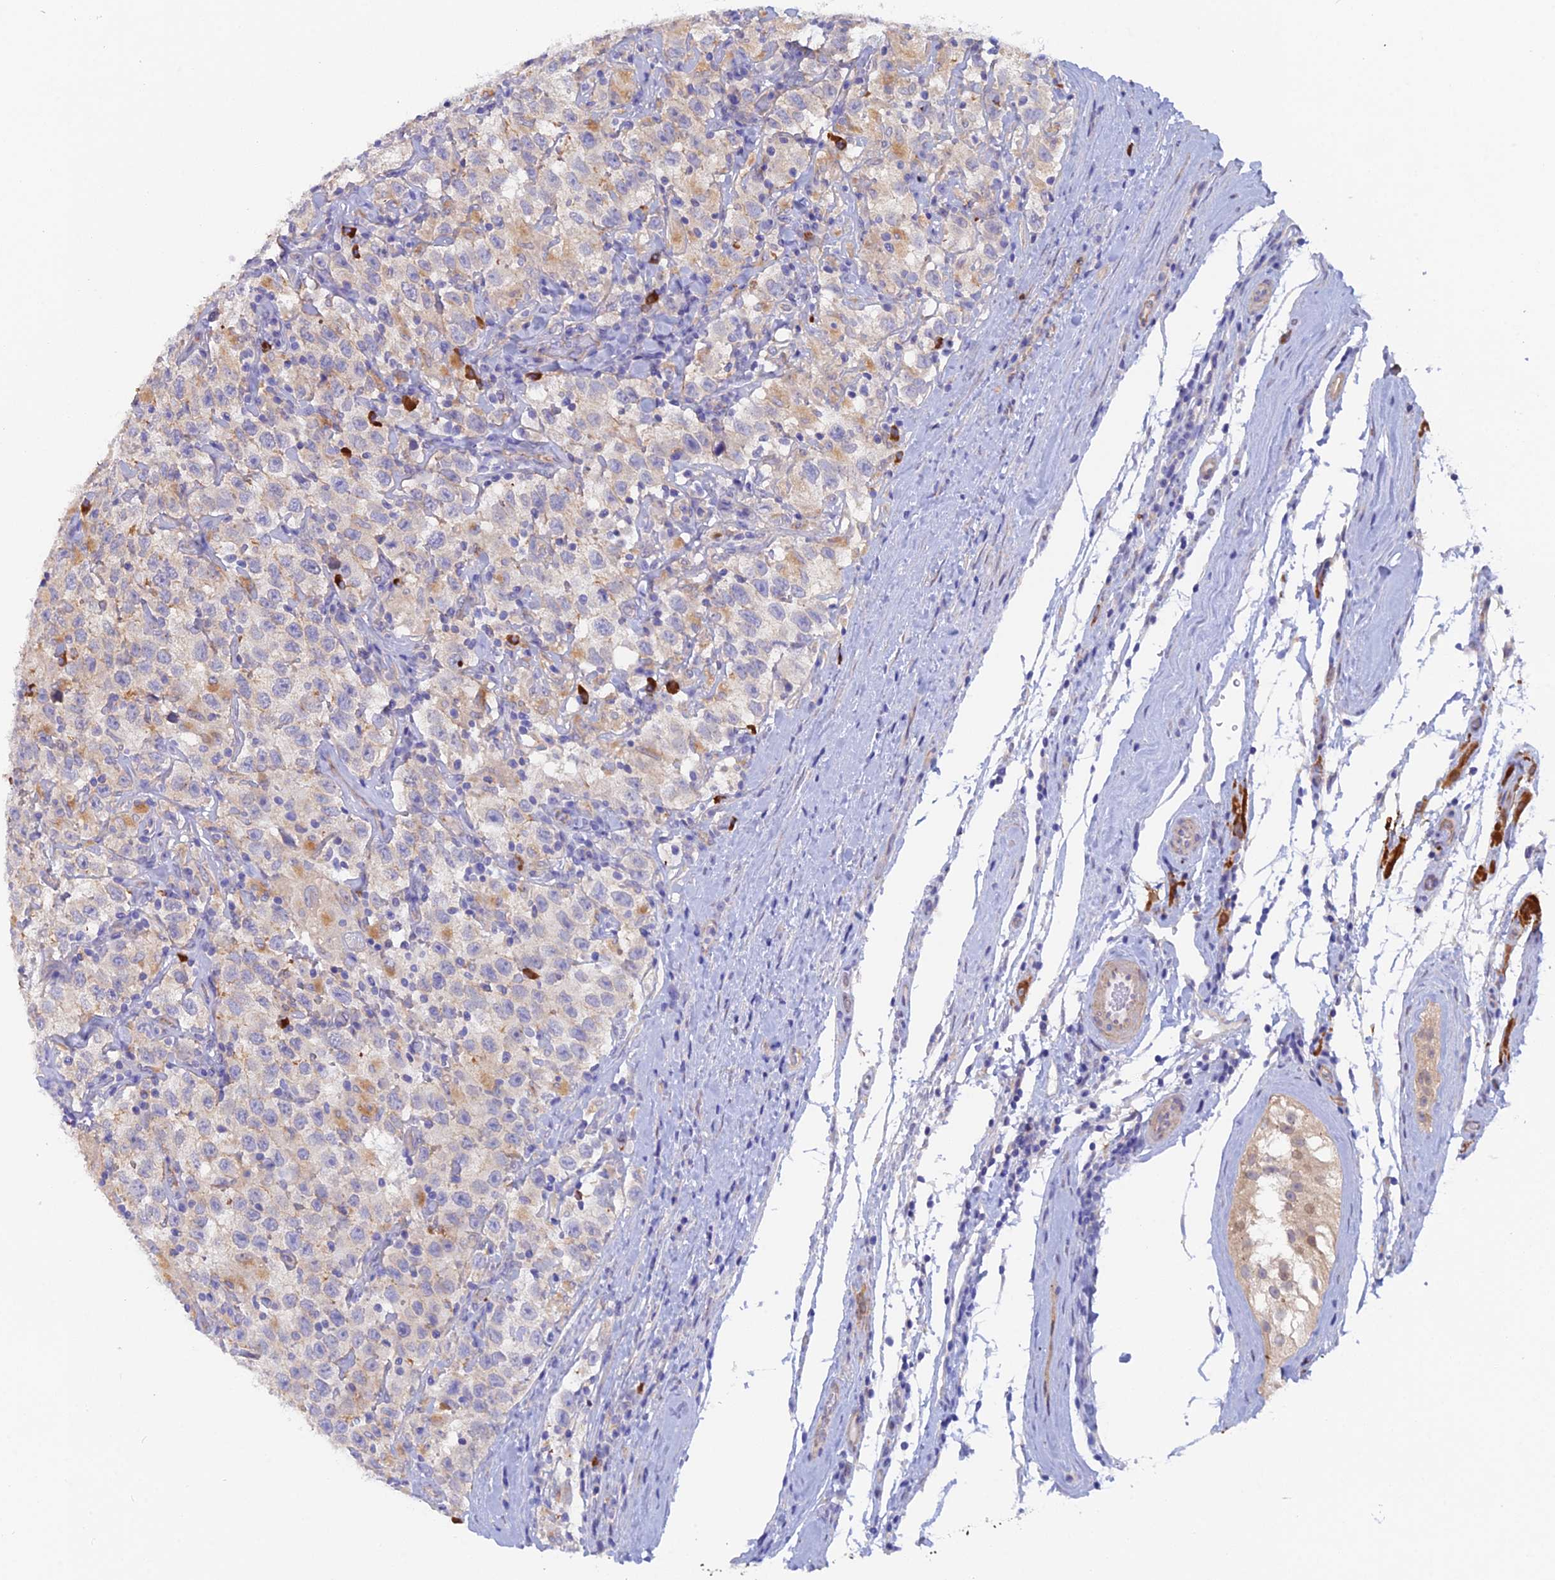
{"staining": {"intensity": "negative", "quantity": "none", "location": "none"}, "tissue": "testis cancer", "cell_type": "Tumor cells", "image_type": "cancer", "snomed": [{"axis": "morphology", "description": "Seminoma, NOS"}, {"axis": "topography", "description": "Testis"}], "caption": "An immunohistochemistry photomicrograph of testis seminoma is shown. There is no staining in tumor cells of testis seminoma. (Stains: DAB immunohistochemistry with hematoxylin counter stain, Microscopy: brightfield microscopy at high magnification).", "gene": "FZR1", "patient": {"sex": "male", "age": 41}}